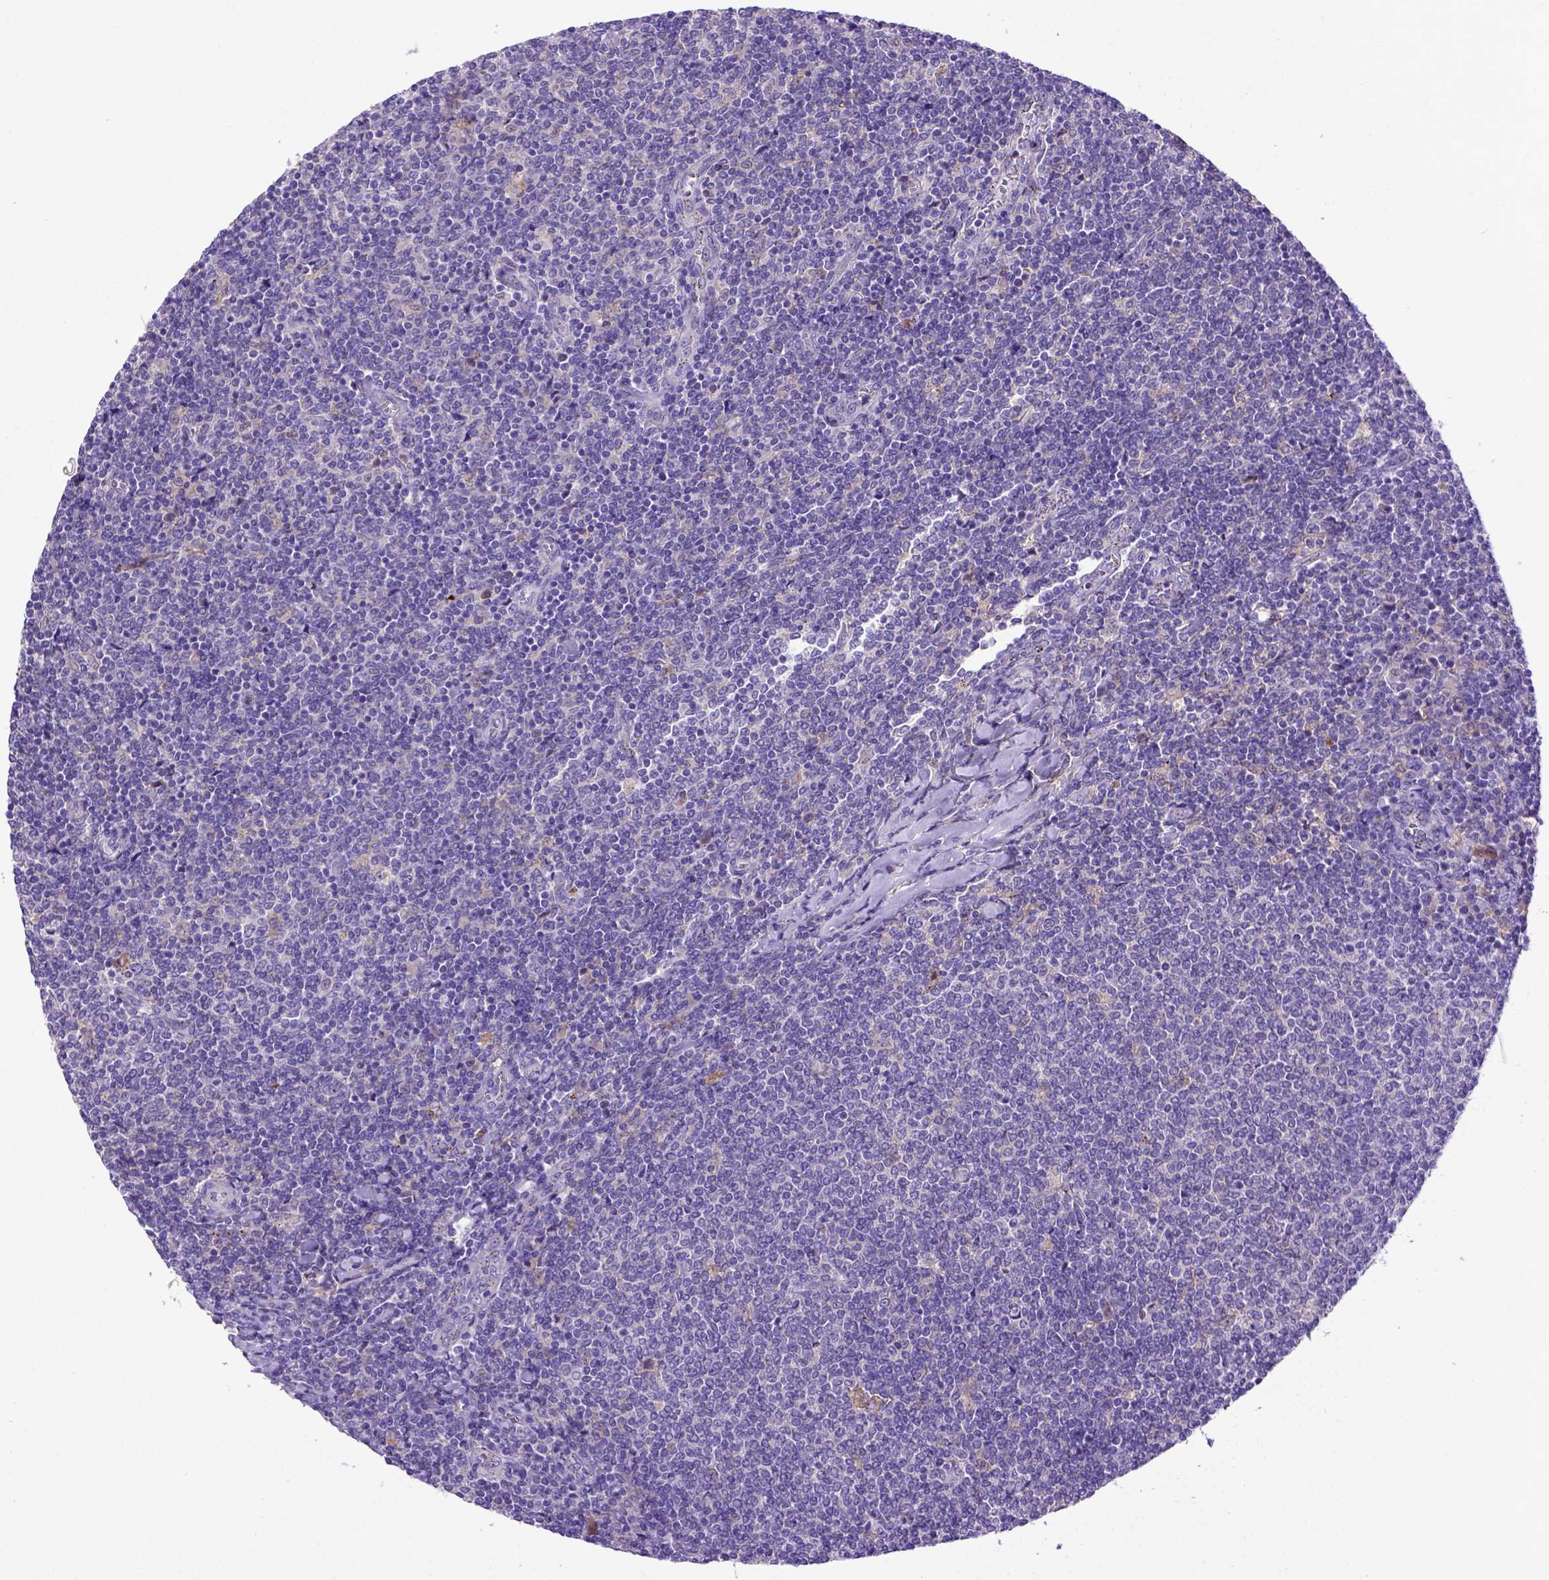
{"staining": {"intensity": "negative", "quantity": "none", "location": "none"}, "tissue": "lymphoma", "cell_type": "Tumor cells", "image_type": "cancer", "snomed": [{"axis": "morphology", "description": "Malignant lymphoma, non-Hodgkin's type, Low grade"}, {"axis": "topography", "description": "Lymph node"}], "caption": "Histopathology image shows no significant protein staining in tumor cells of lymphoma. (DAB immunohistochemistry (IHC) visualized using brightfield microscopy, high magnification).", "gene": "ADAM12", "patient": {"sex": "male", "age": 52}}